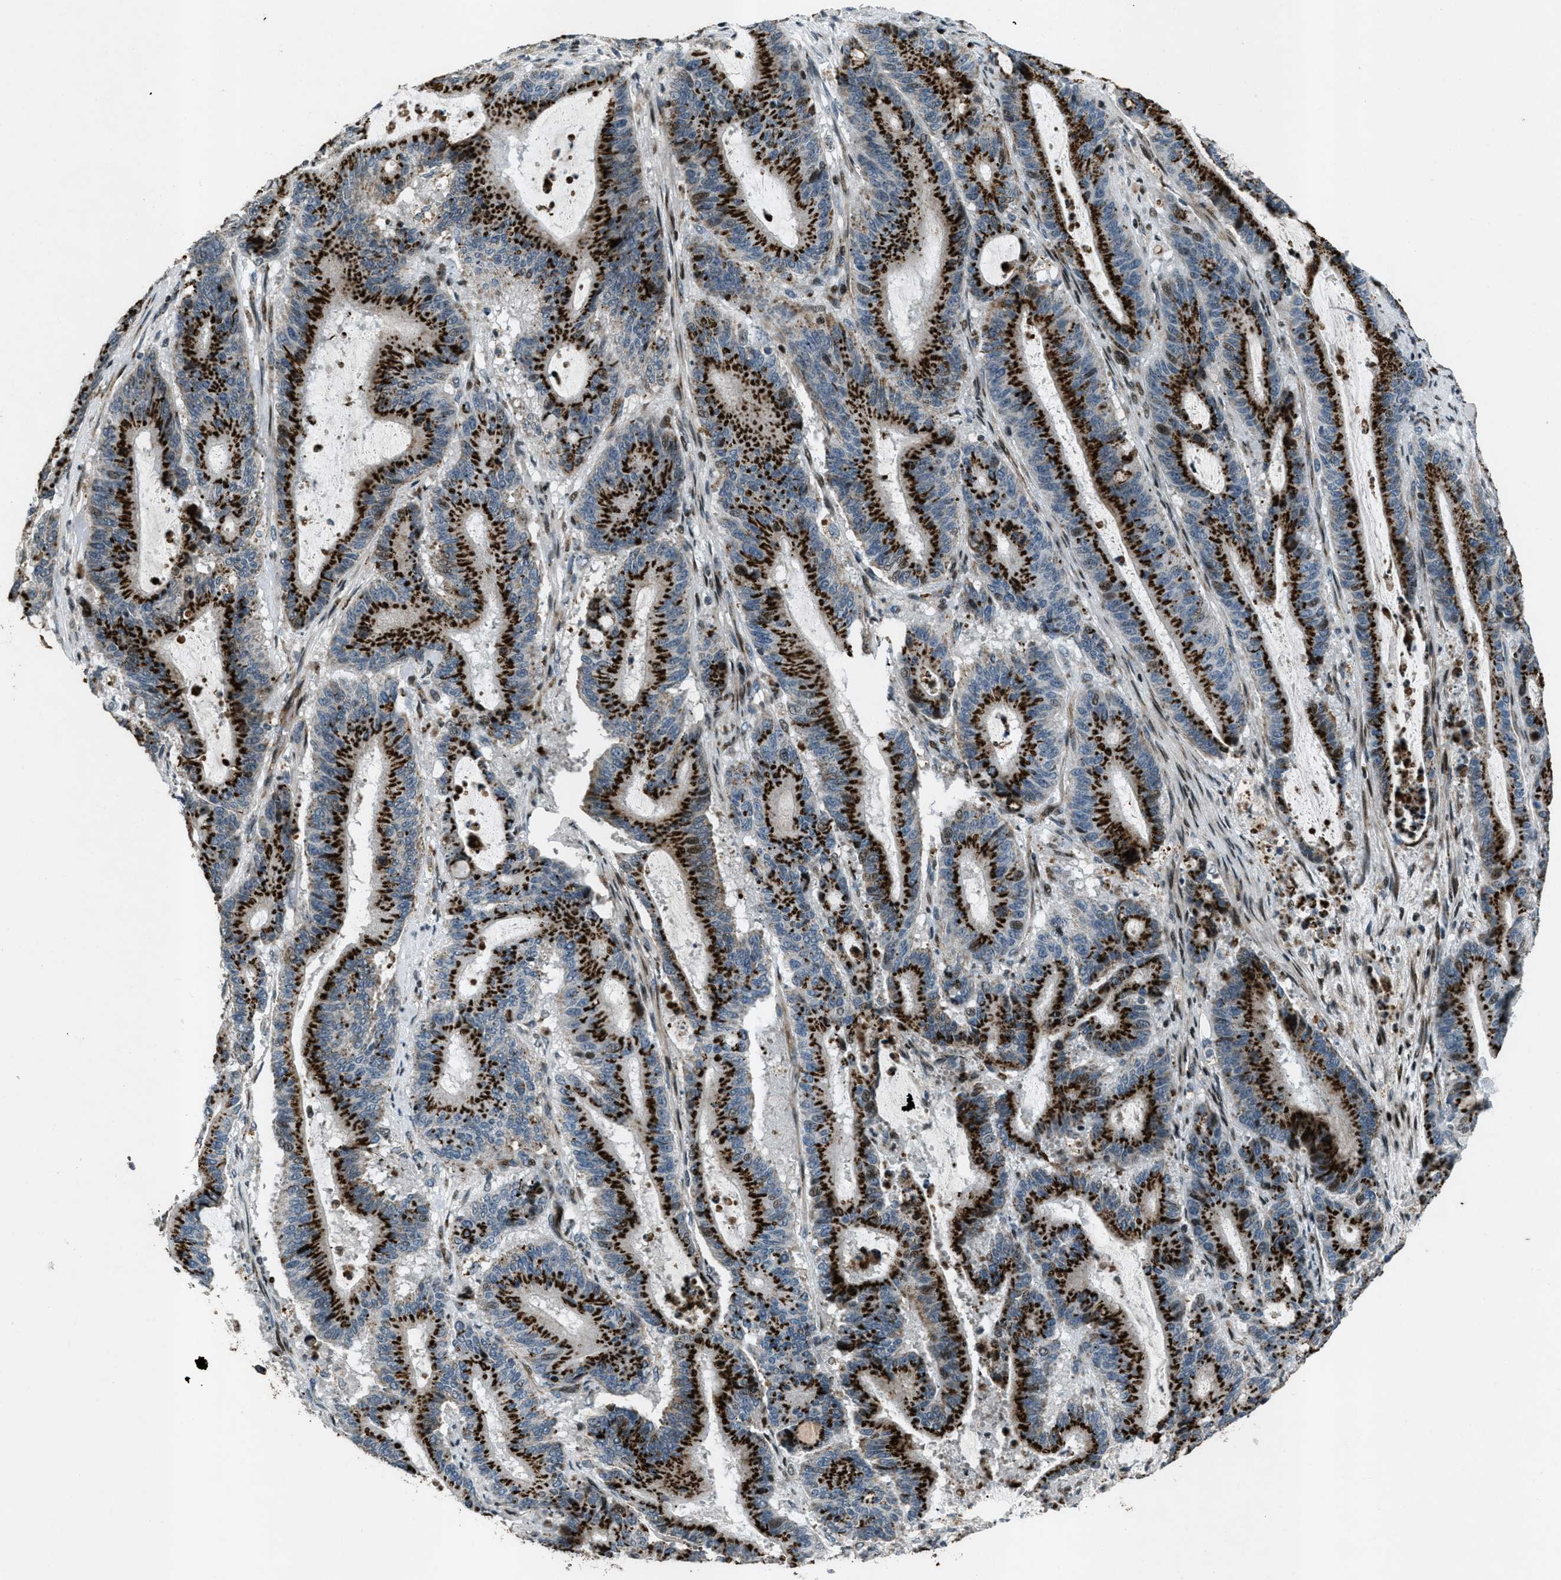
{"staining": {"intensity": "strong", "quantity": ">75%", "location": "cytoplasmic/membranous"}, "tissue": "liver cancer", "cell_type": "Tumor cells", "image_type": "cancer", "snomed": [{"axis": "morphology", "description": "Cholangiocarcinoma"}, {"axis": "topography", "description": "Liver"}], "caption": "The image shows staining of liver cancer (cholangiocarcinoma), revealing strong cytoplasmic/membranous protein staining (brown color) within tumor cells. (brown staining indicates protein expression, while blue staining denotes nuclei).", "gene": "GPC6", "patient": {"sex": "female", "age": 73}}